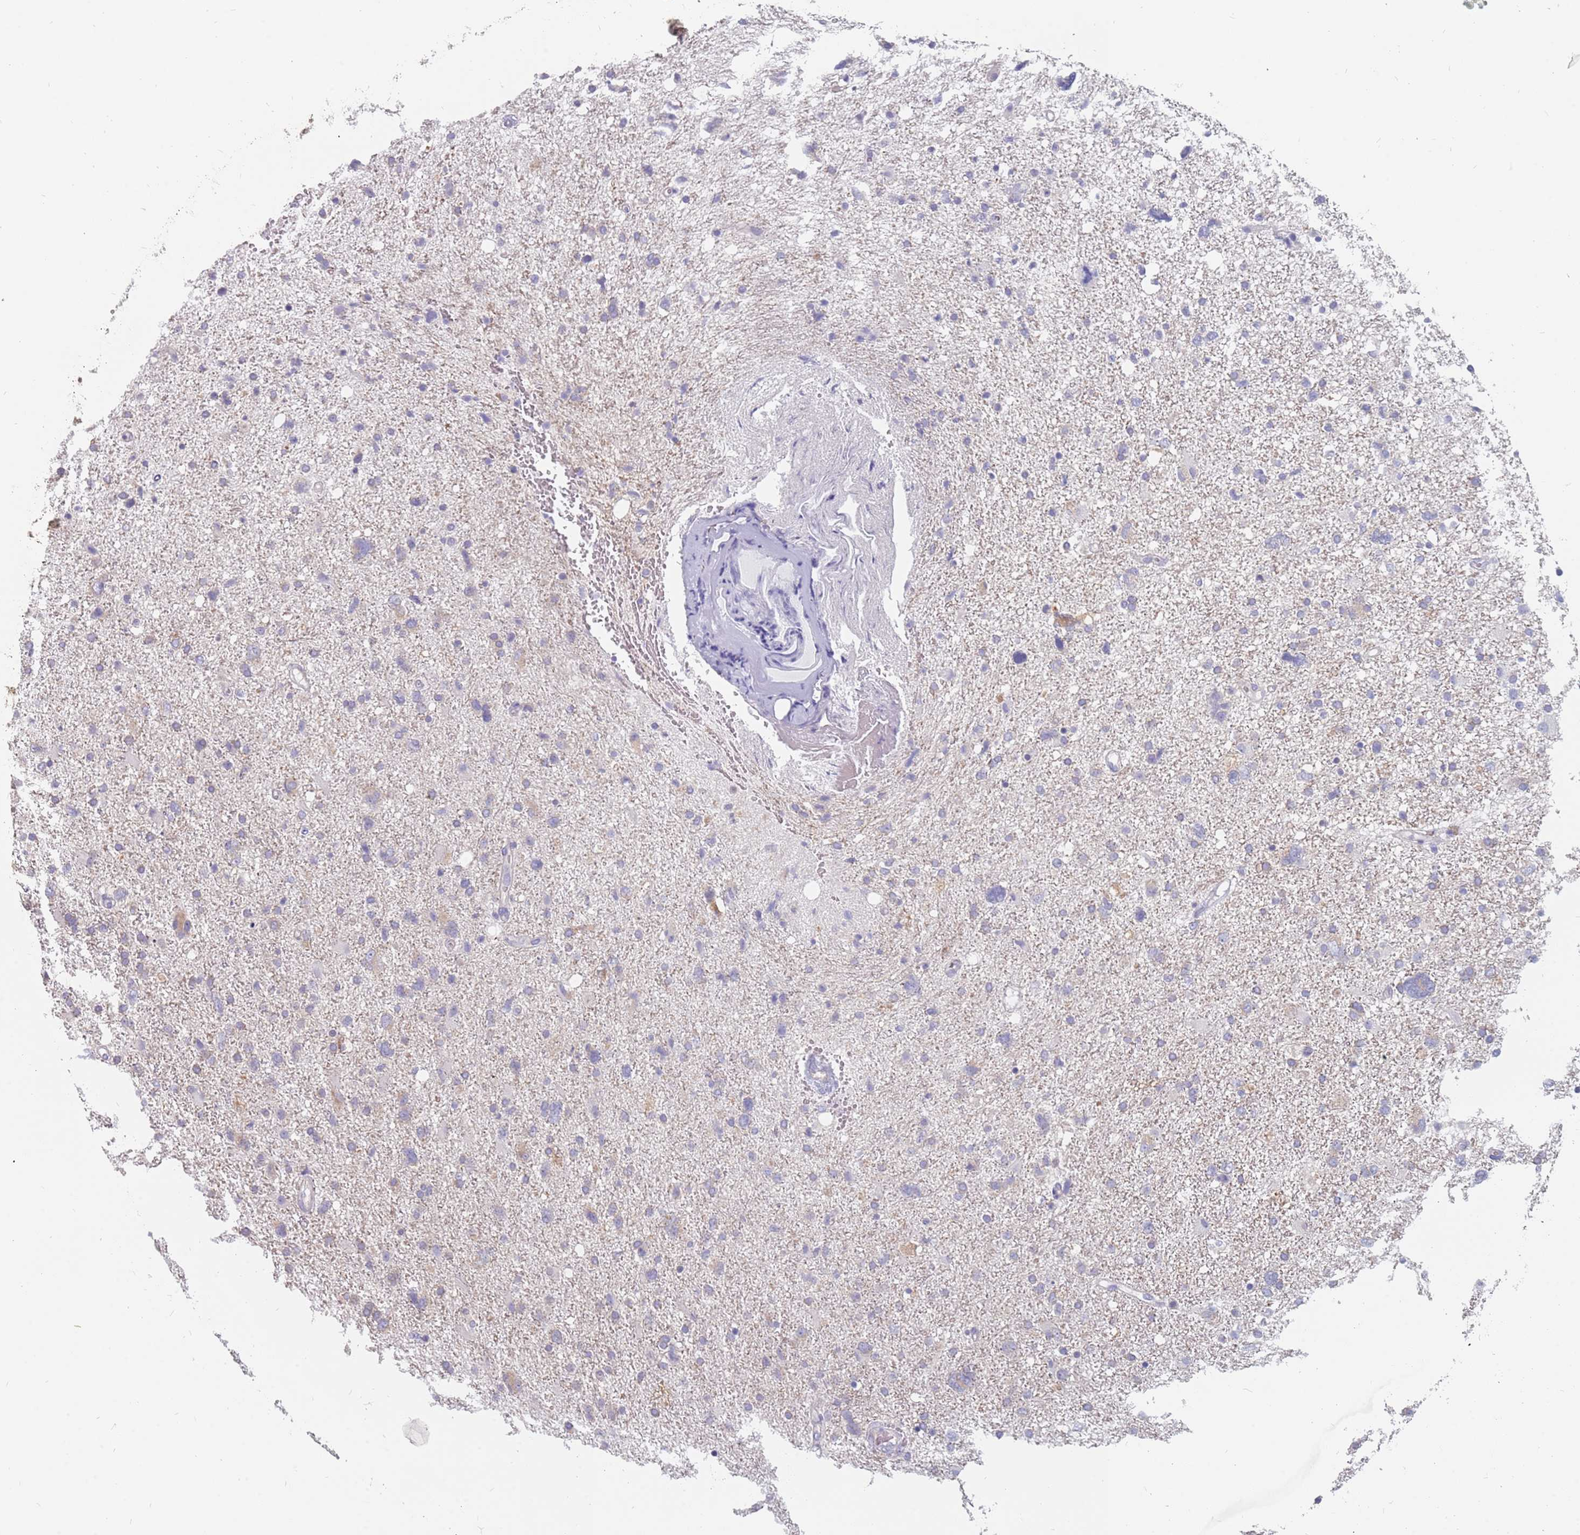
{"staining": {"intensity": "negative", "quantity": "none", "location": "none"}, "tissue": "glioma", "cell_type": "Tumor cells", "image_type": "cancer", "snomed": [{"axis": "morphology", "description": "Glioma, malignant, High grade"}, {"axis": "topography", "description": "Brain"}], "caption": "This histopathology image is of malignant high-grade glioma stained with IHC to label a protein in brown with the nuclei are counter-stained blue. There is no expression in tumor cells.", "gene": "CMTR2", "patient": {"sex": "male", "age": 61}}